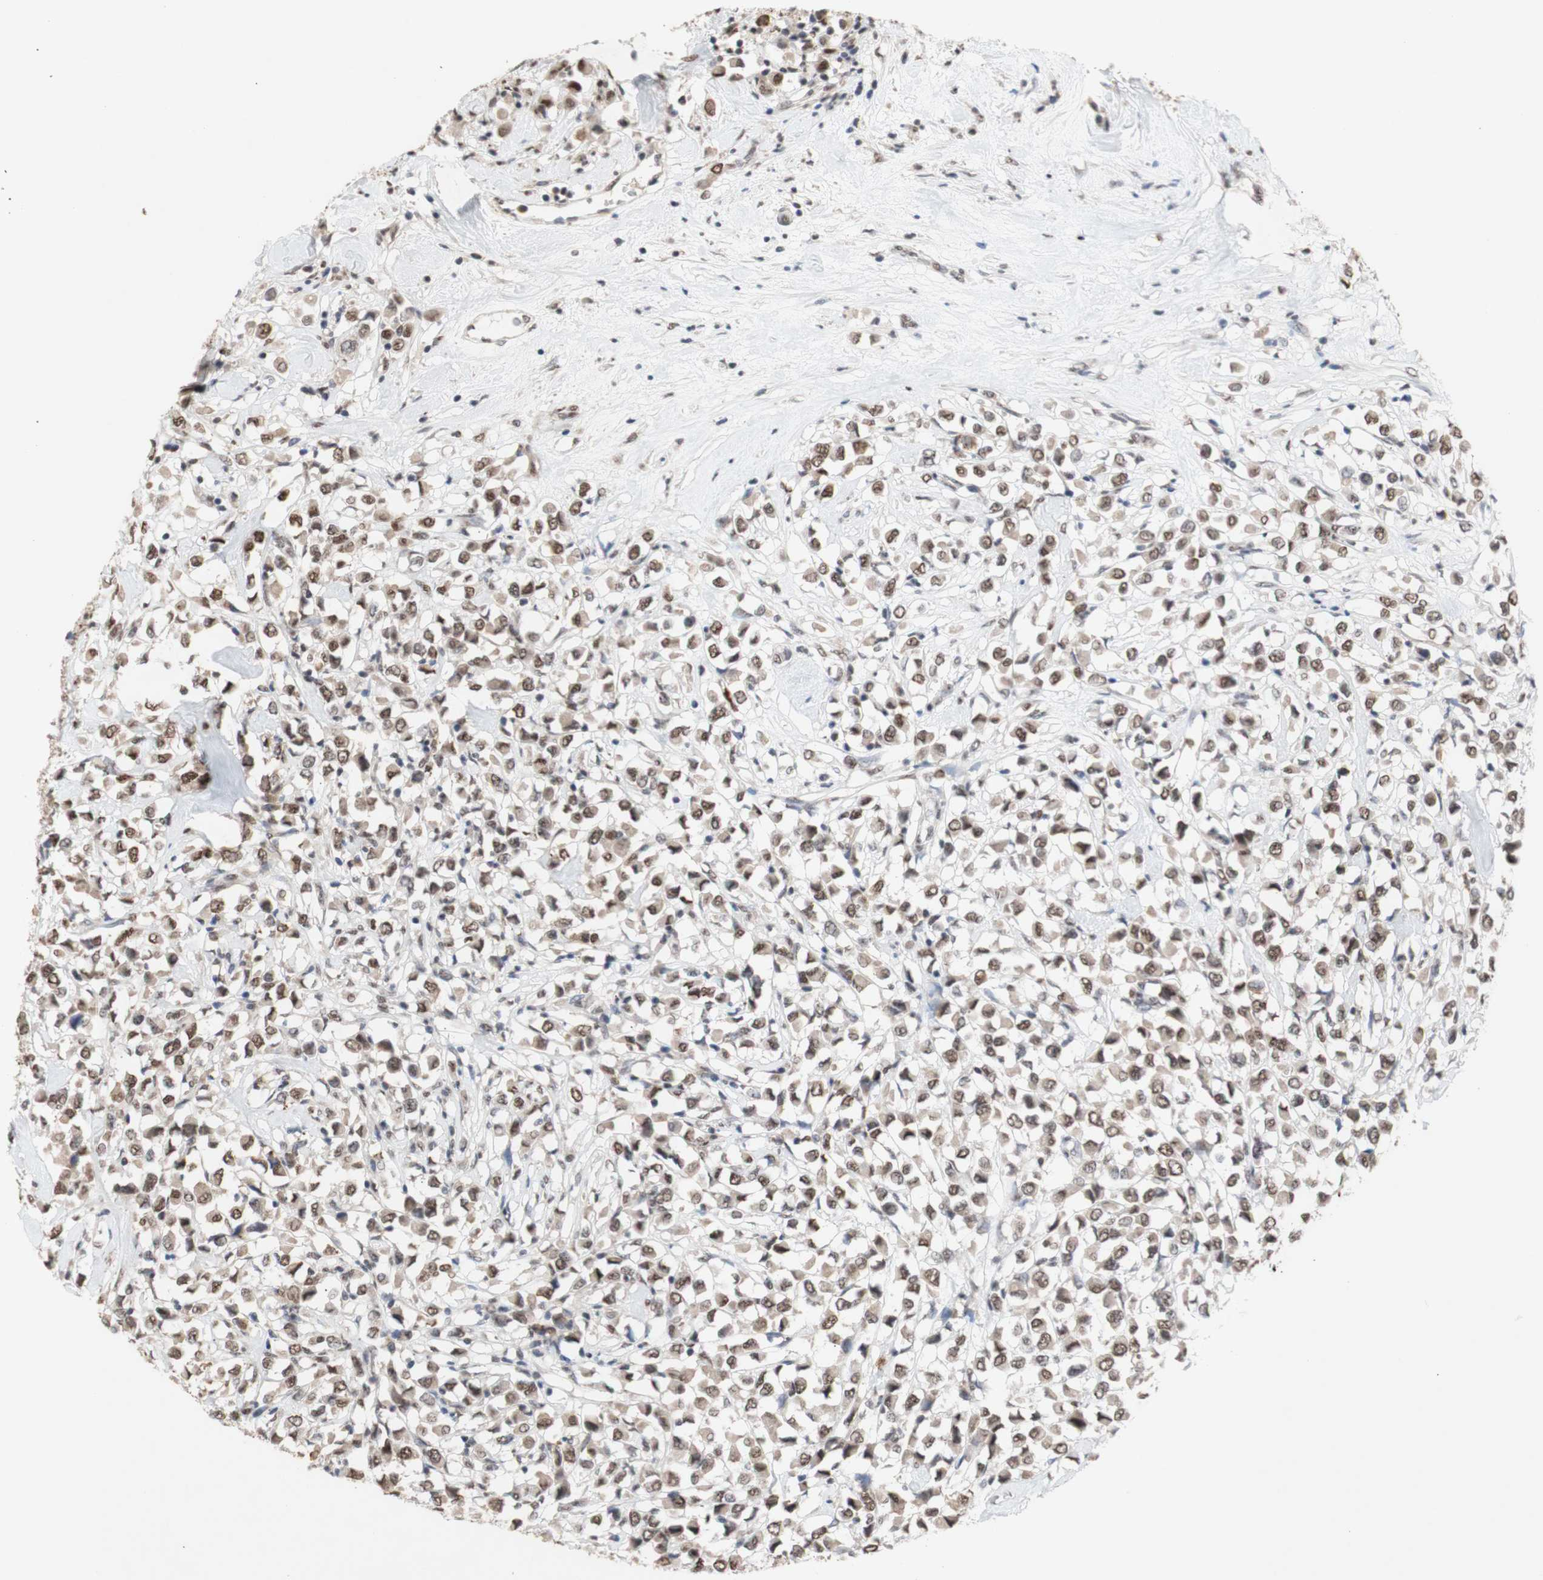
{"staining": {"intensity": "moderate", "quantity": ">75%", "location": "nuclear"}, "tissue": "breast cancer", "cell_type": "Tumor cells", "image_type": "cancer", "snomed": [{"axis": "morphology", "description": "Duct carcinoma"}, {"axis": "topography", "description": "Breast"}], "caption": "Invasive ductal carcinoma (breast) stained for a protein (brown) shows moderate nuclear positive staining in approximately >75% of tumor cells.", "gene": "SFPQ", "patient": {"sex": "female", "age": 61}}